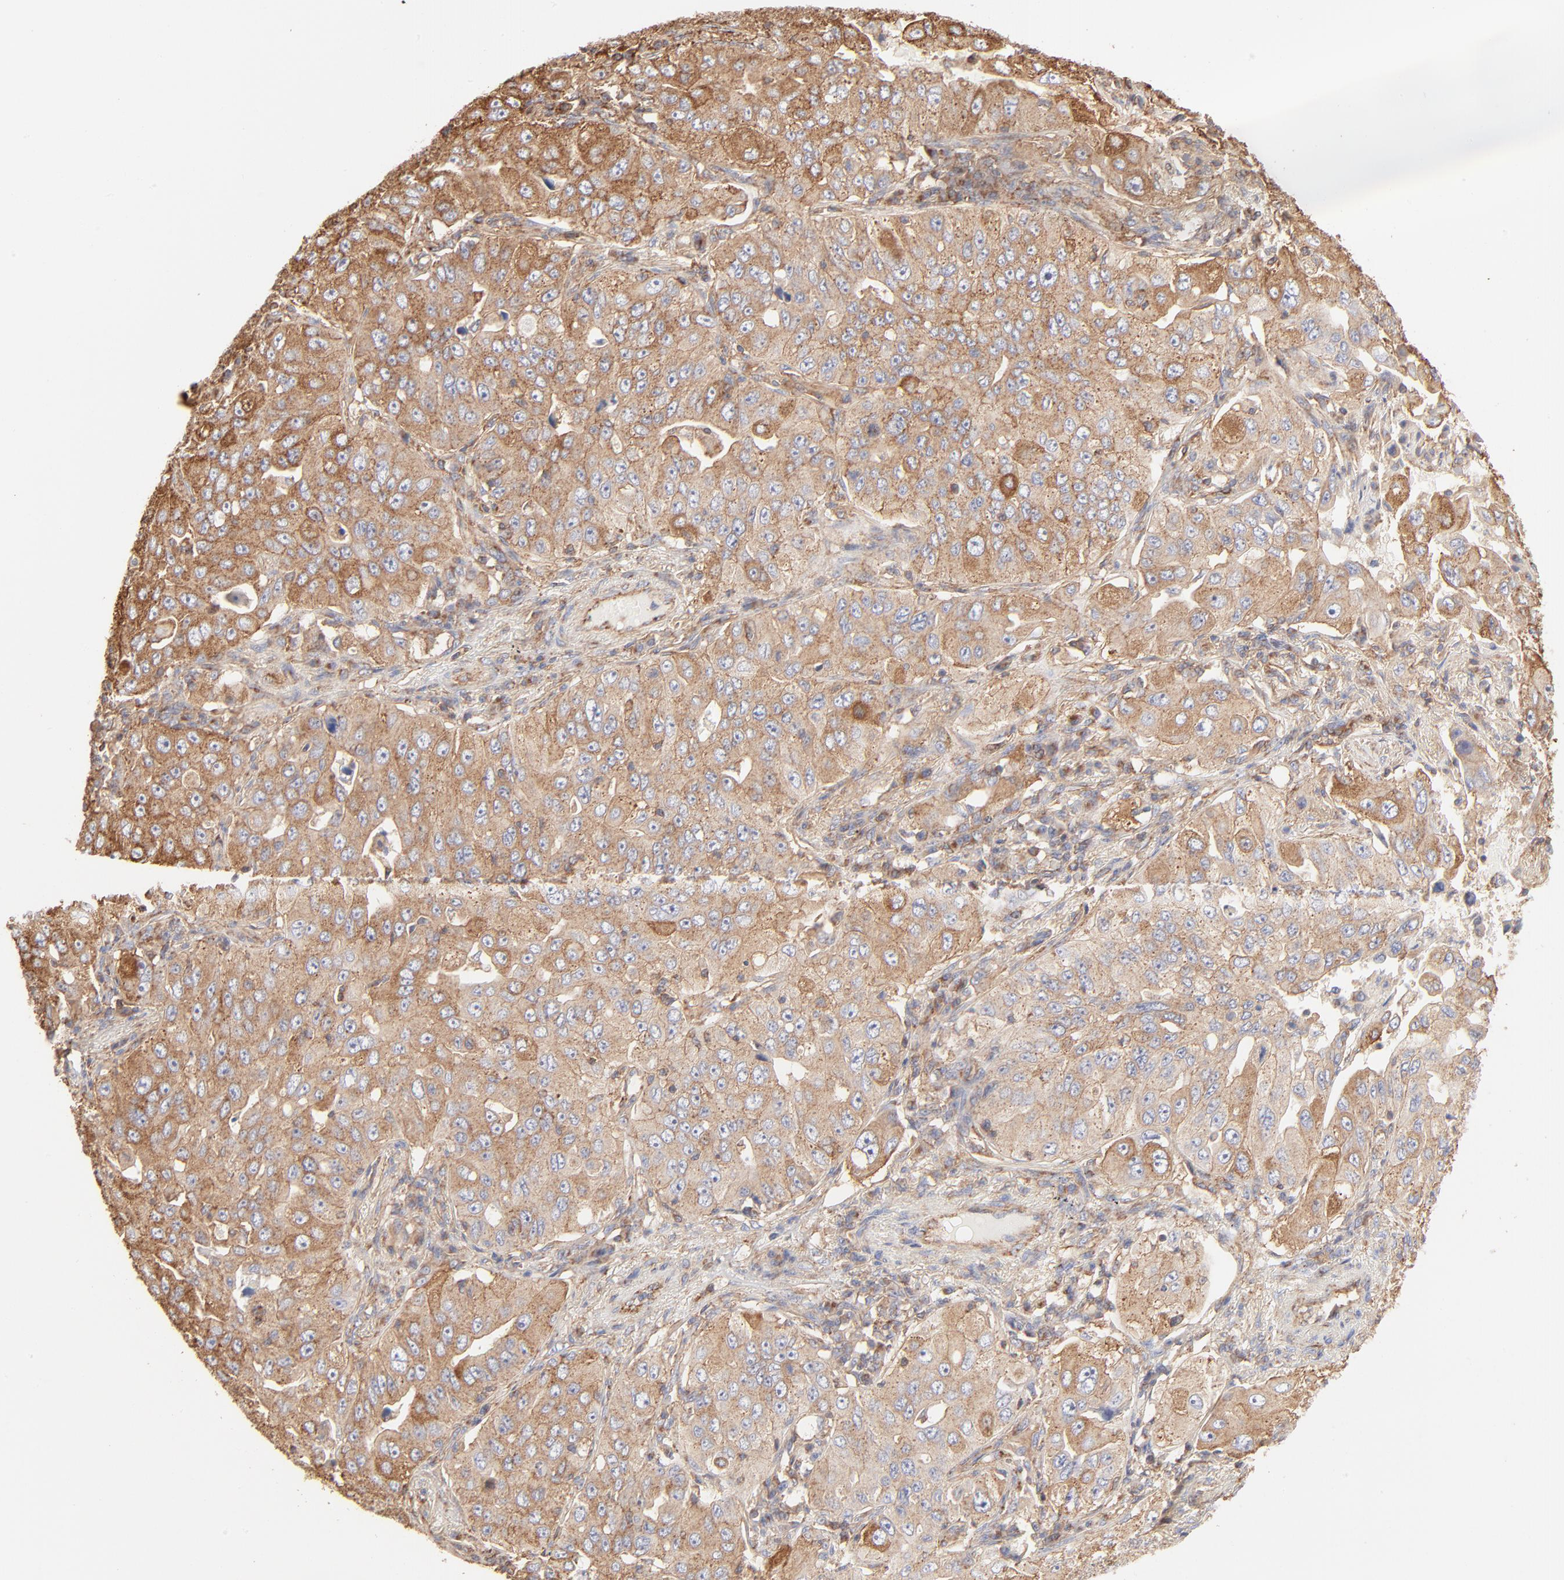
{"staining": {"intensity": "moderate", "quantity": ">75%", "location": "cytoplasmic/membranous"}, "tissue": "lung cancer", "cell_type": "Tumor cells", "image_type": "cancer", "snomed": [{"axis": "morphology", "description": "Adenocarcinoma, NOS"}, {"axis": "topography", "description": "Lung"}], "caption": "IHC of human lung cancer demonstrates medium levels of moderate cytoplasmic/membranous expression in about >75% of tumor cells.", "gene": "CLTB", "patient": {"sex": "male", "age": 84}}